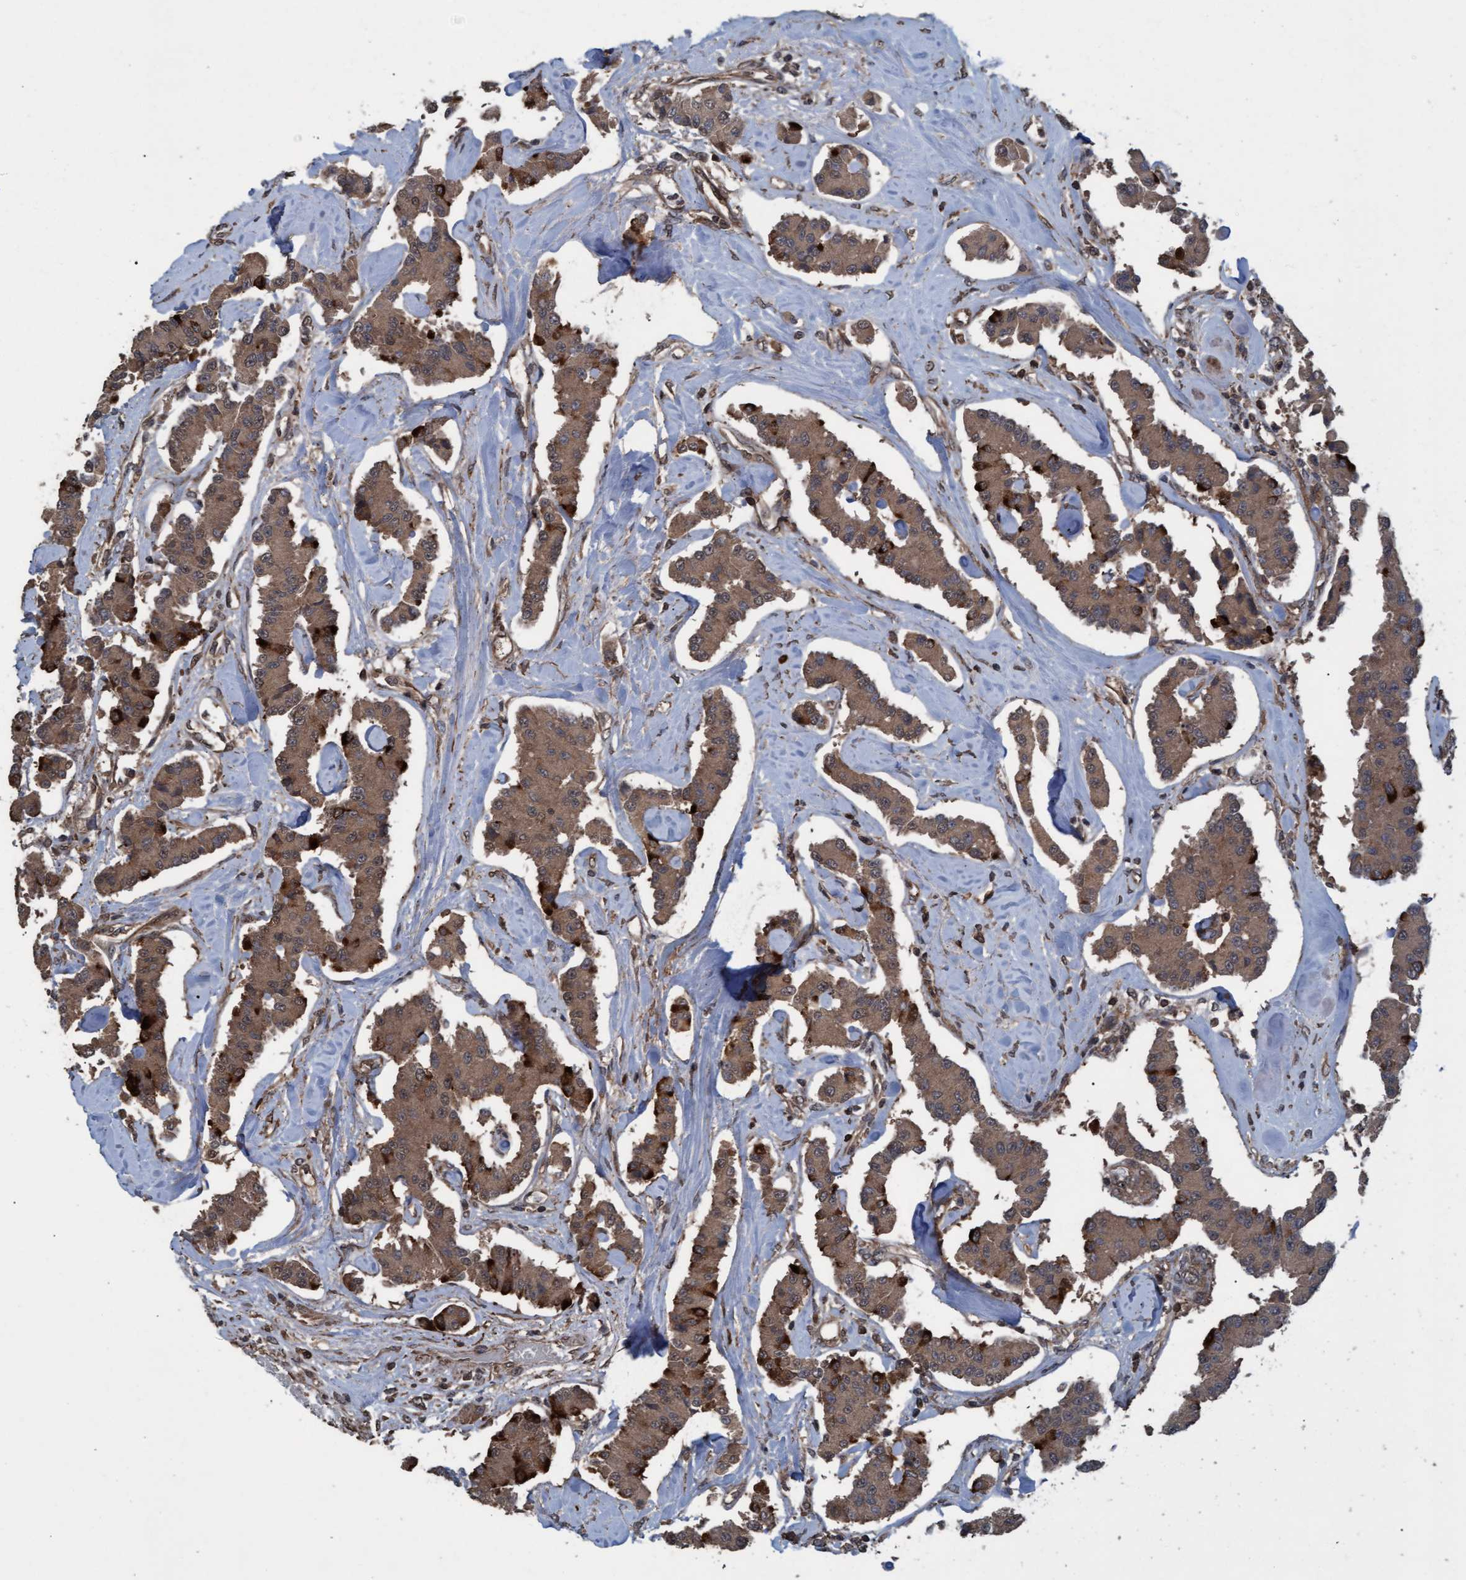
{"staining": {"intensity": "moderate", "quantity": ">75%", "location": "cytoplasmic/membranous"}, "tissue": "carcinoid", "cell_type": "Tumor cells", "image_type": "cancer", "snomed": [{"axis": "morphology", "description": "Carcinoid, malignant, NOS"}, {"axis": "topography", "description": "Pancreas"}], "caption": "Immunohistochemistry of human carcinoid displays medium levels of moderate cytoplasmic/membranous expression in approximately >75% of tumor cells.", "gene": "GGT6", "patient": {"sex": "male", "age": 41}}